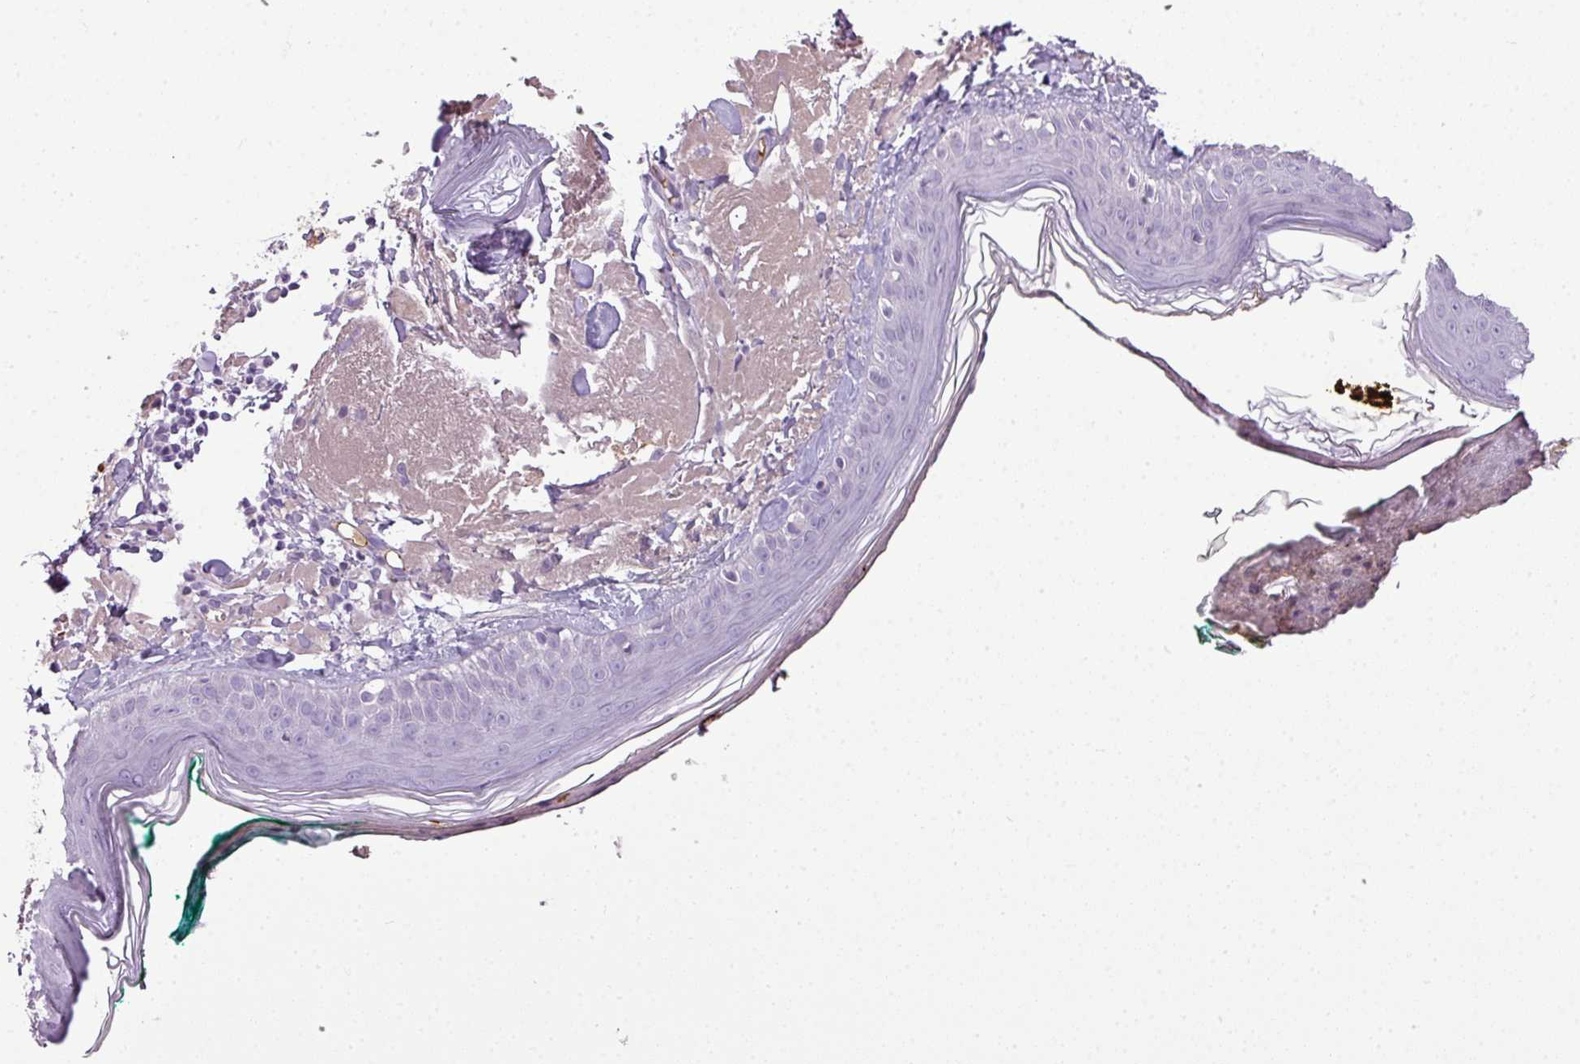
{"staining": {"intensity": "negative", "quantity": "none", "location": "none"}, "tissue": "skin", "cell_type": "Fibroblasts", "image_type": "normal", "snomed": [{"axis": "morphology", "description": "Normal tissue, NOS"}, {"axis": "morphology", "description": "Malignant melanoma, NOS"}, {"axis": "topography", "description": "Skin"}], "caption": "The immunohistochemistry image has no significant positivity in fibroblasts of skin.", "gene": "C4A", "patient": {"sex": "male", "age": 80}}